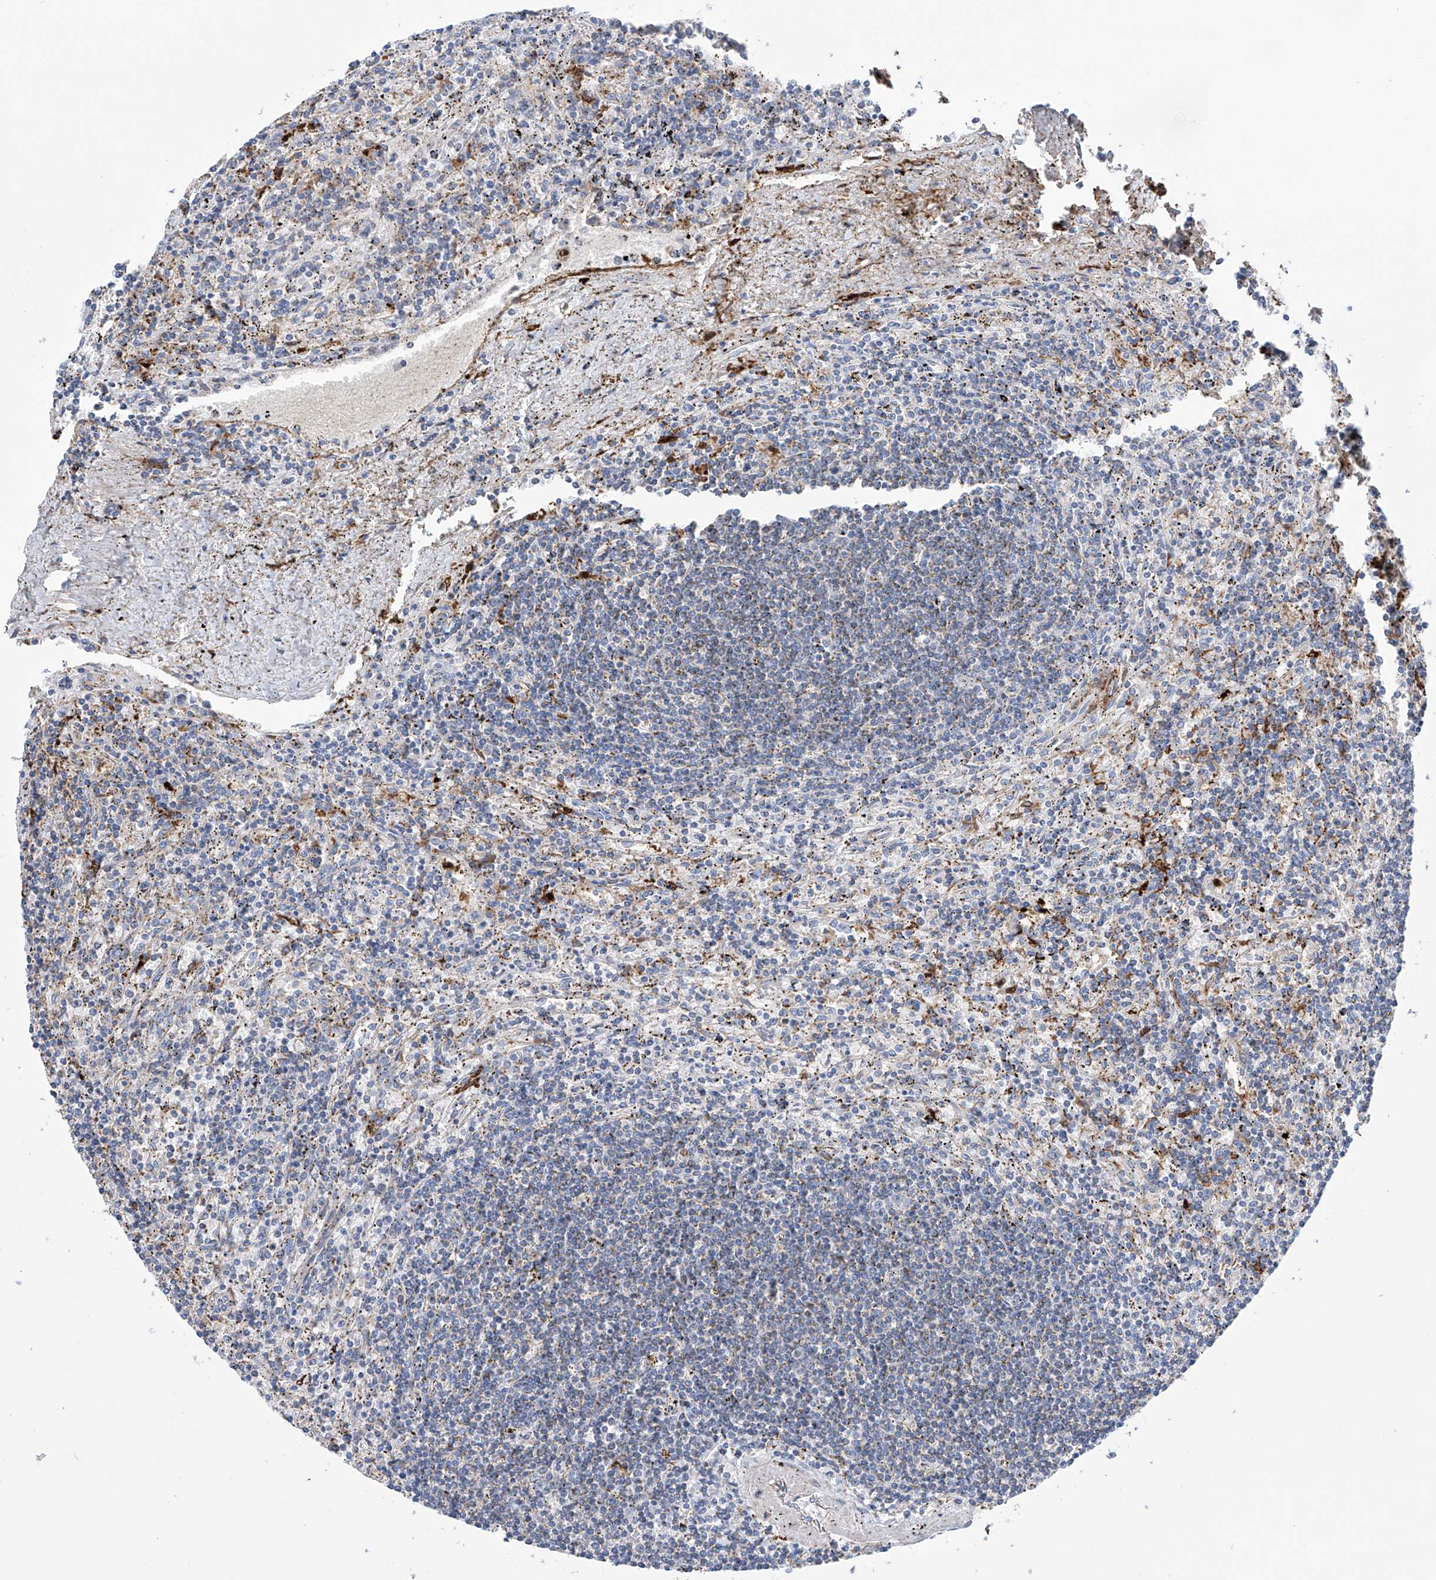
{"staining": {"intensity": "negative", "quantity": "none", "location": "none"}, "tissue": "lymphoma", "cell_type": "Tumor cells", "image_type": "cancer", "snomed": [{"axis": "morphology", "description": "Malignant lymphoma, non-Hodgkin's type, Low grade"}, {"axis": "topography", "description": "Spleen"}], "caption": "This micrograph is of malignant lymphoma, non-Hodgkin's type (low-grade) stained with IHC to label a protein in brown with the nuclei are counter-stained blue. There is no expression in tumor cells.", "gene": "ALDH6A1", "patient": {"sex": "male", "age": 76}}